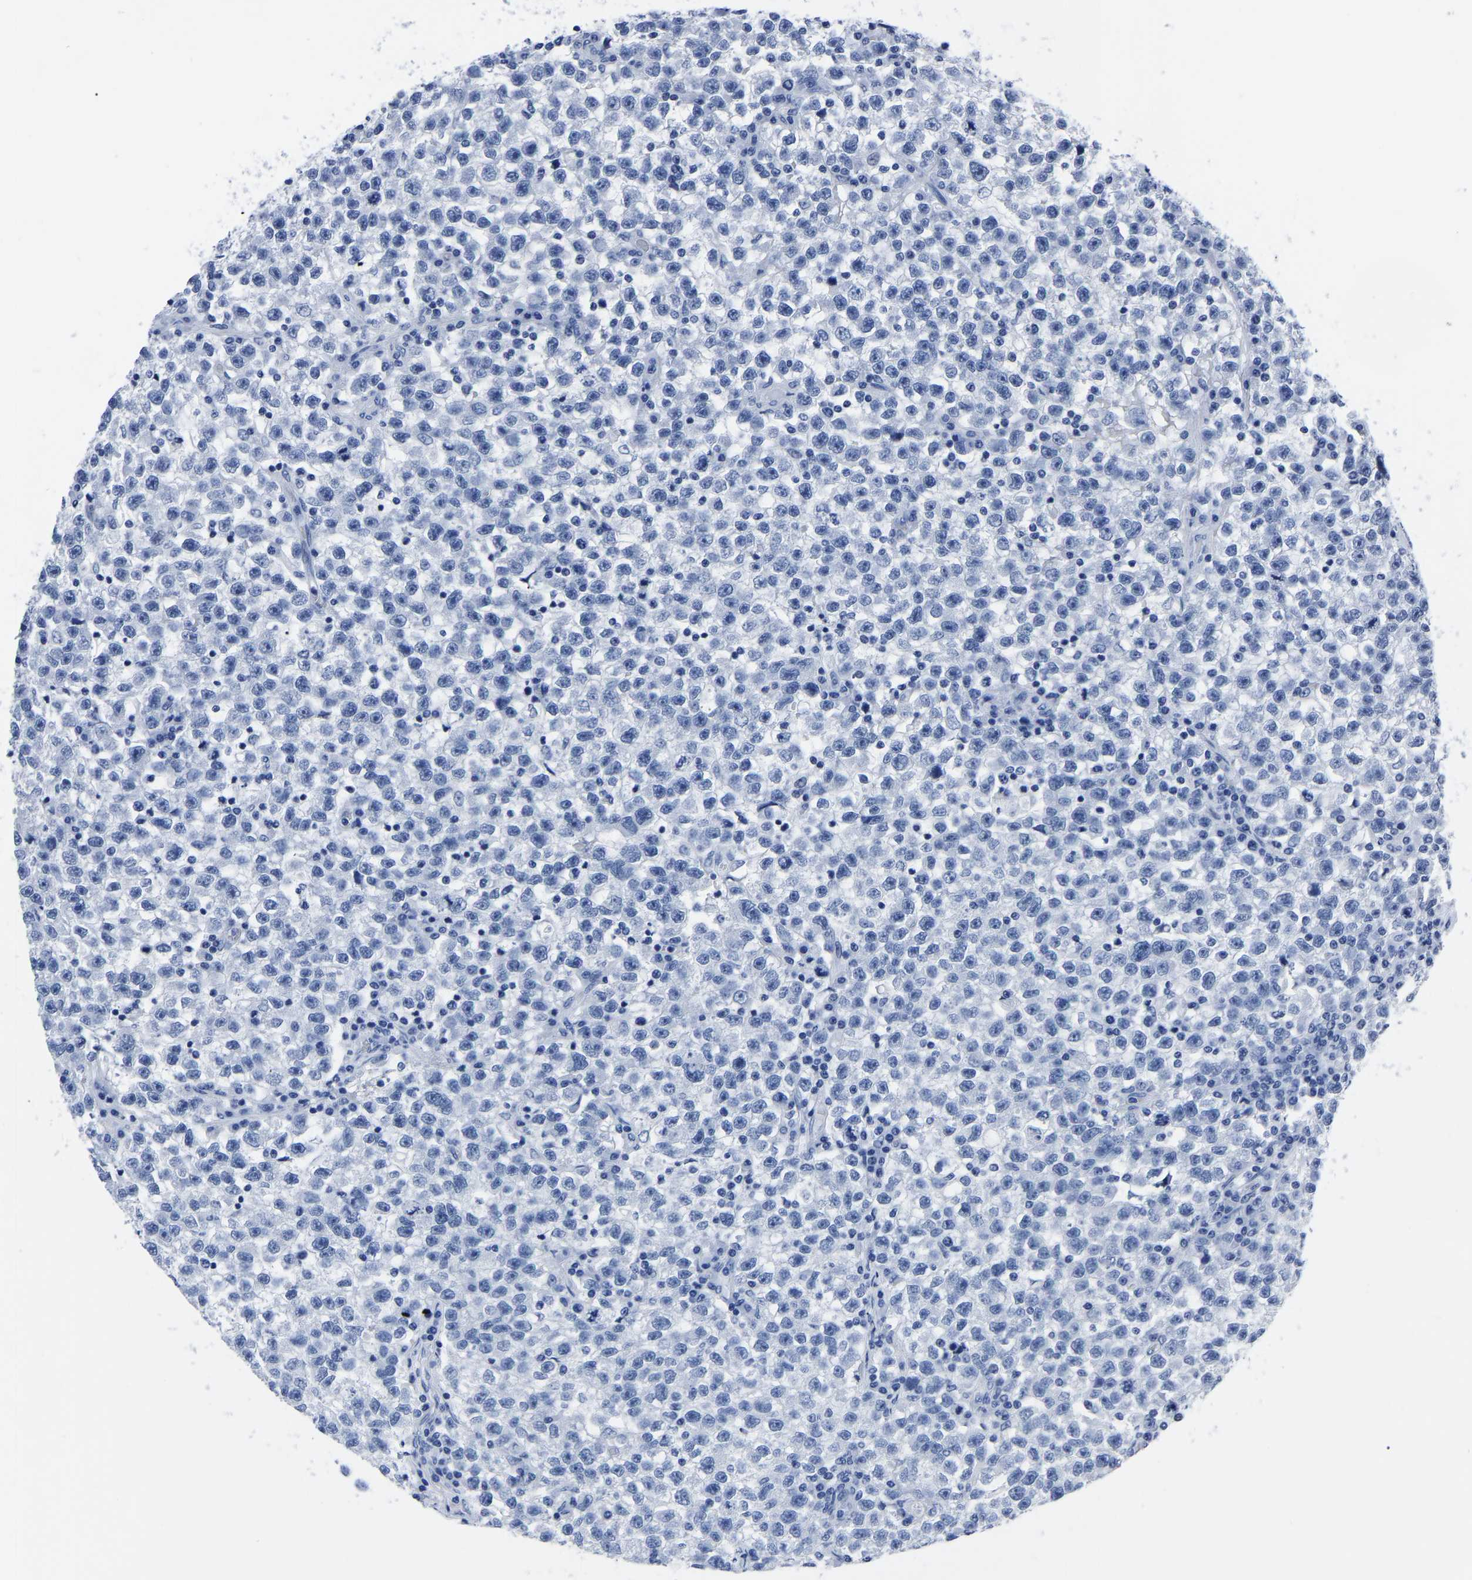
{"staining": {"intensity": "negative", "quantity": "none", "location": "none"}, "tissue": "testis cancer", "cell_type": "Tumor cells", "image_type": "cancer", "snomed": [{"axis": "morphology", "description": "Seminoma, NOS"}, {"axis": "topography", "description": "Testis"}], "caption": "Seminoma (testis) stained for a protein using IHC reveals no staining tumor cells.", "gene": "IMPG2", "patient": {"sex": "male", "age": 22}}